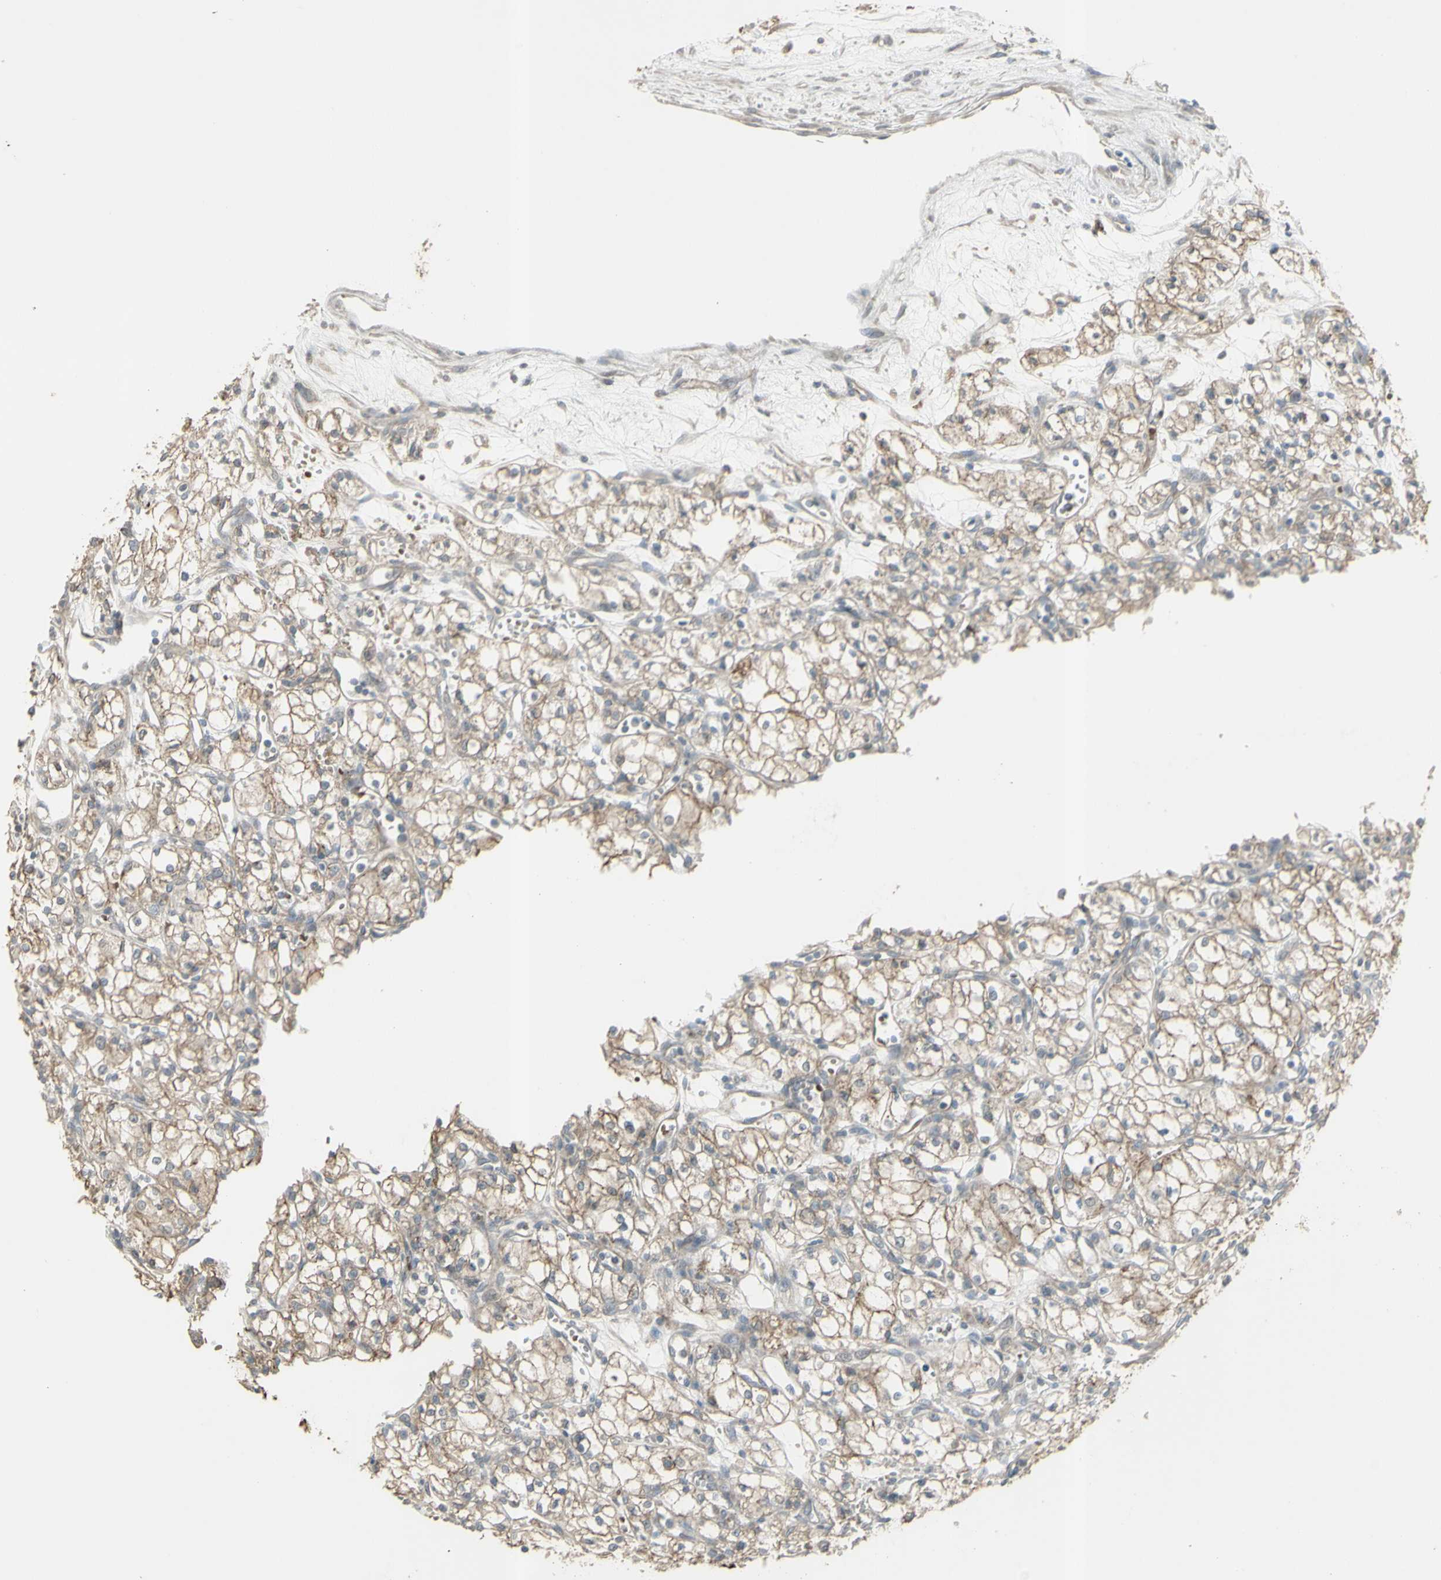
{"staining": {"intensity": "weak", "quantity": ">75%", "location": "cytoplasmic/membranous"}, "tissue": "renal cancer", "cell_type": "Tumor cells", "image_type": "cancer", "snomed": [{"axis": "morphology", "description": "Normal tissue, NOS"}, {"axis": "morphology", "description": "Adenocarcinoma, NOS"}, {"axis": "topography", "description": "Kidney"}], "caption": "Renal cancer (adenocarcinoma) stained for a protein shows weak cytoplasmic/membranous positivity in tumor cells.", "gene": "GRAMD1B", "patient": {"sex": "male", "age": 59}}